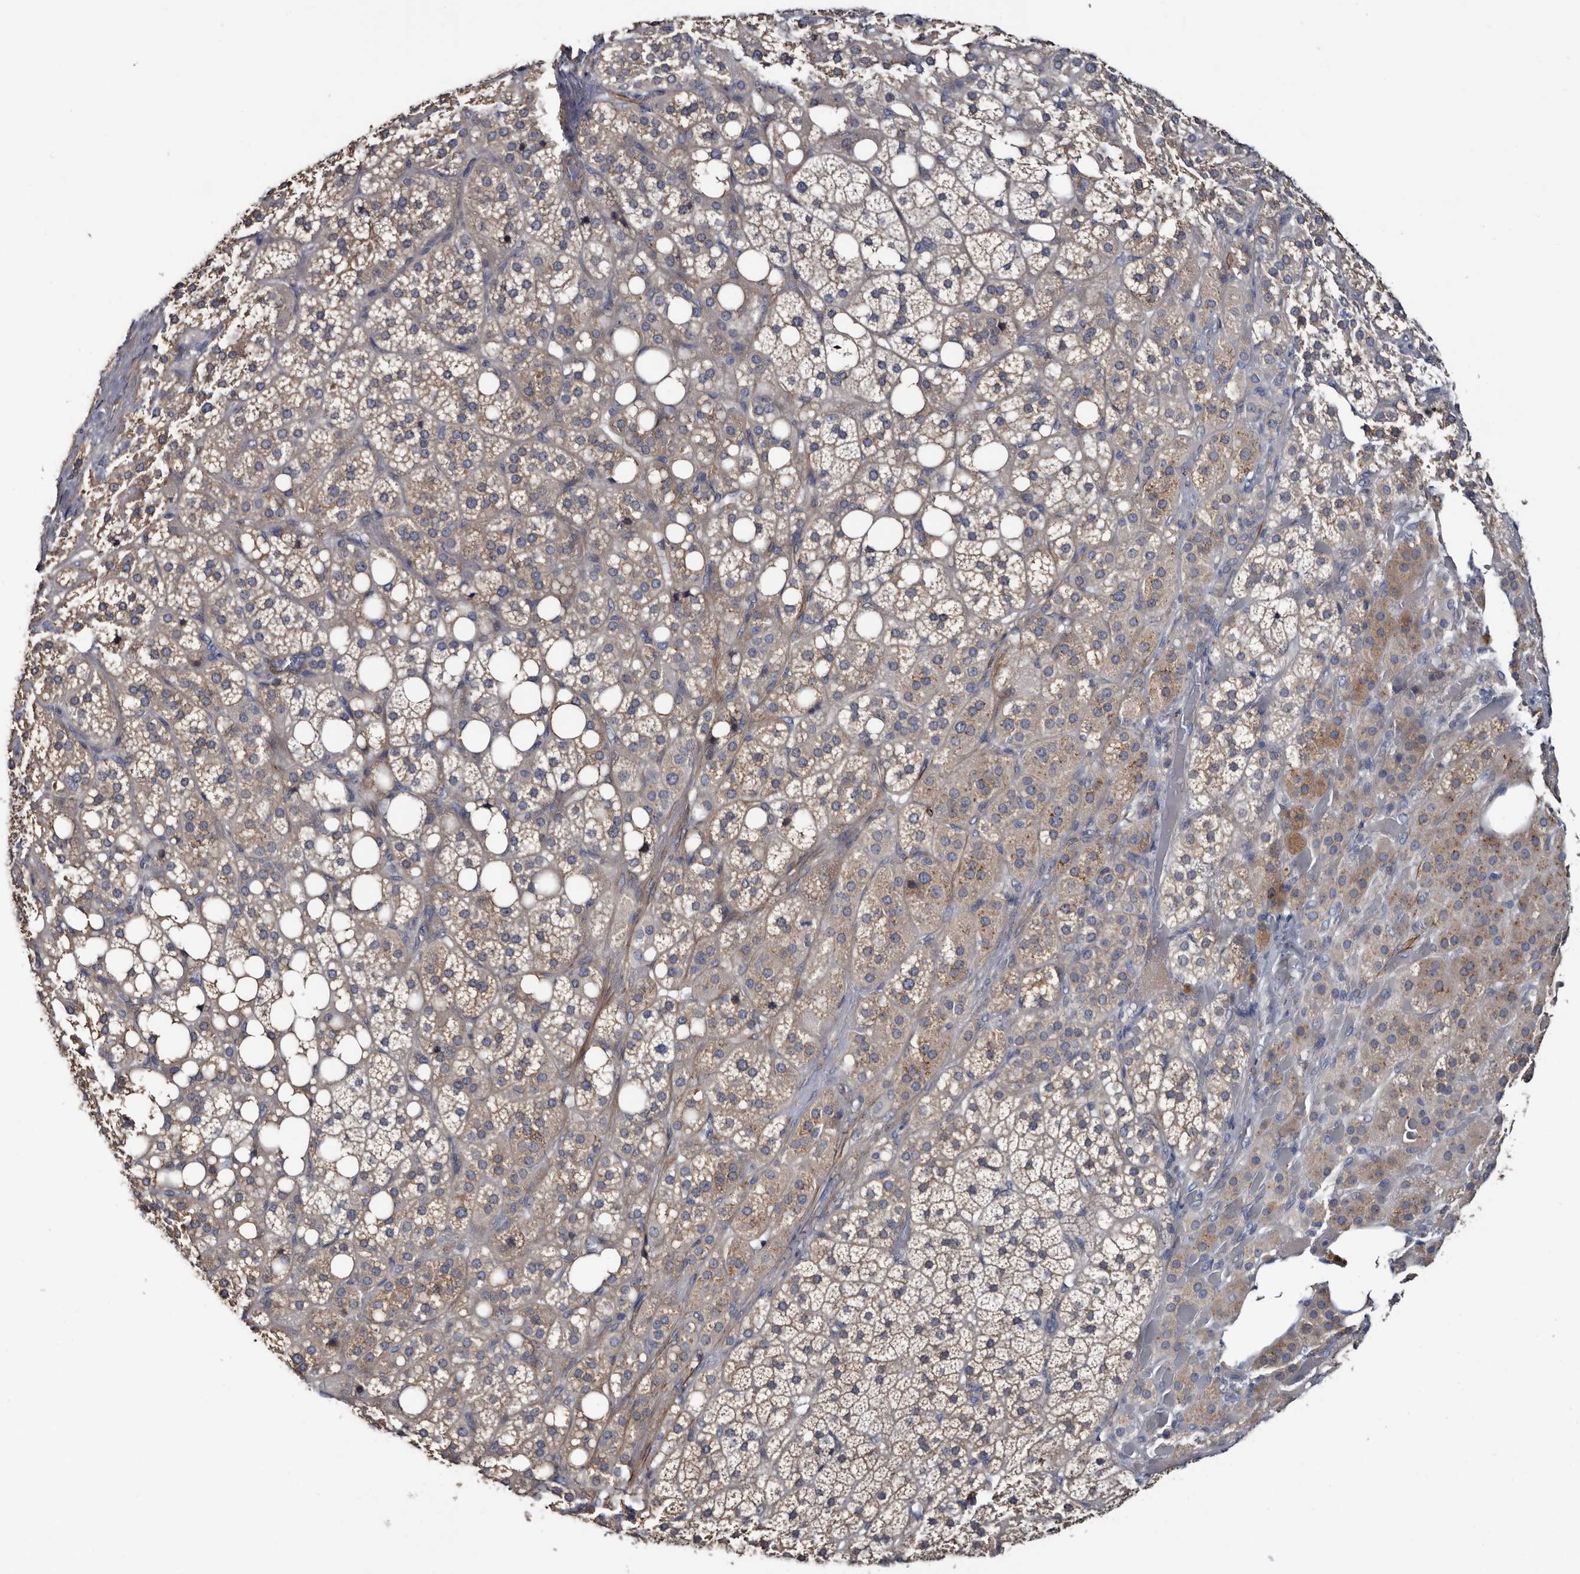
{"staining": {"intensity": "weak", "quantity": ">75%", "location": "cytoplasmic/membranous"}, "tissue": "adrenal gland", "cell_type": "Glandular cells", "image_type": "normal", "snomed": [{"axis": "morphology", "description": "Normal tissue, NOS"}, {"axis": "topography", "description": "Adrenal gland"}], "caption": "Weak cytoplasmic/membranous staining for a protein is identified in about >75% of glandular cells of unremarkable adrenal gland using IHC.", "gene": "IARS1", "patient": {"sex": "female", "age": 59}}